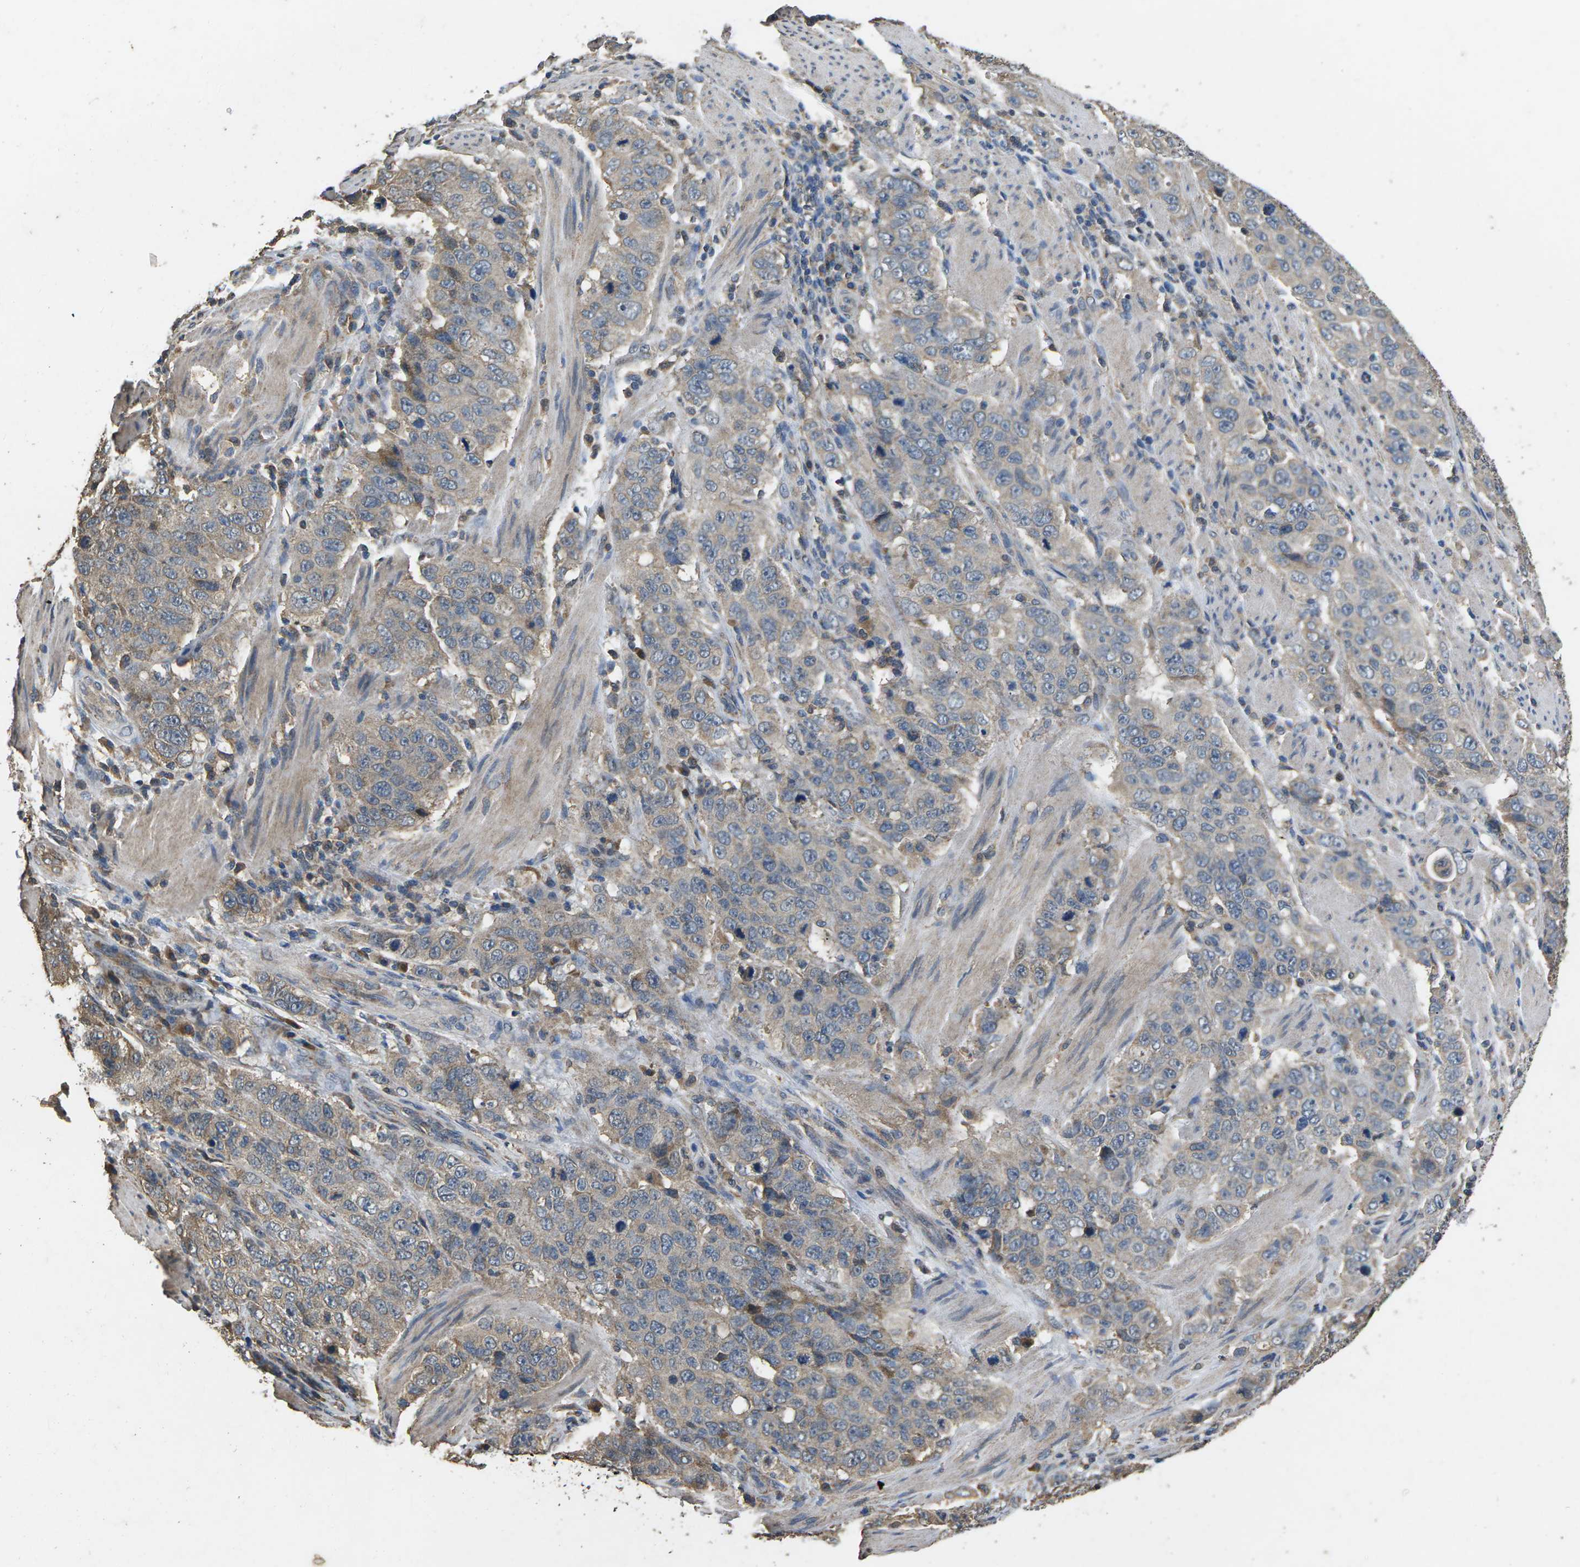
{"staining": {"intensity": "weak", "quantity": "<25%", "location": "cytoplasmic/membranous"}, "tissue": "stomach cancer", "cell_type": "Tumor cells", "image_type": "cancer", "snomed": [{"axis": "morphology", "description": "Adenocarcinoma, NOS"}, {"axis": "topography", "description": "Stomach"}], "caption": "Micrograph shows no protein expression in tumor cells of stomach adenocarcinoma tissue.", "gene": "B4GAT1", "patient": {"sex": "male", "age": 48}}